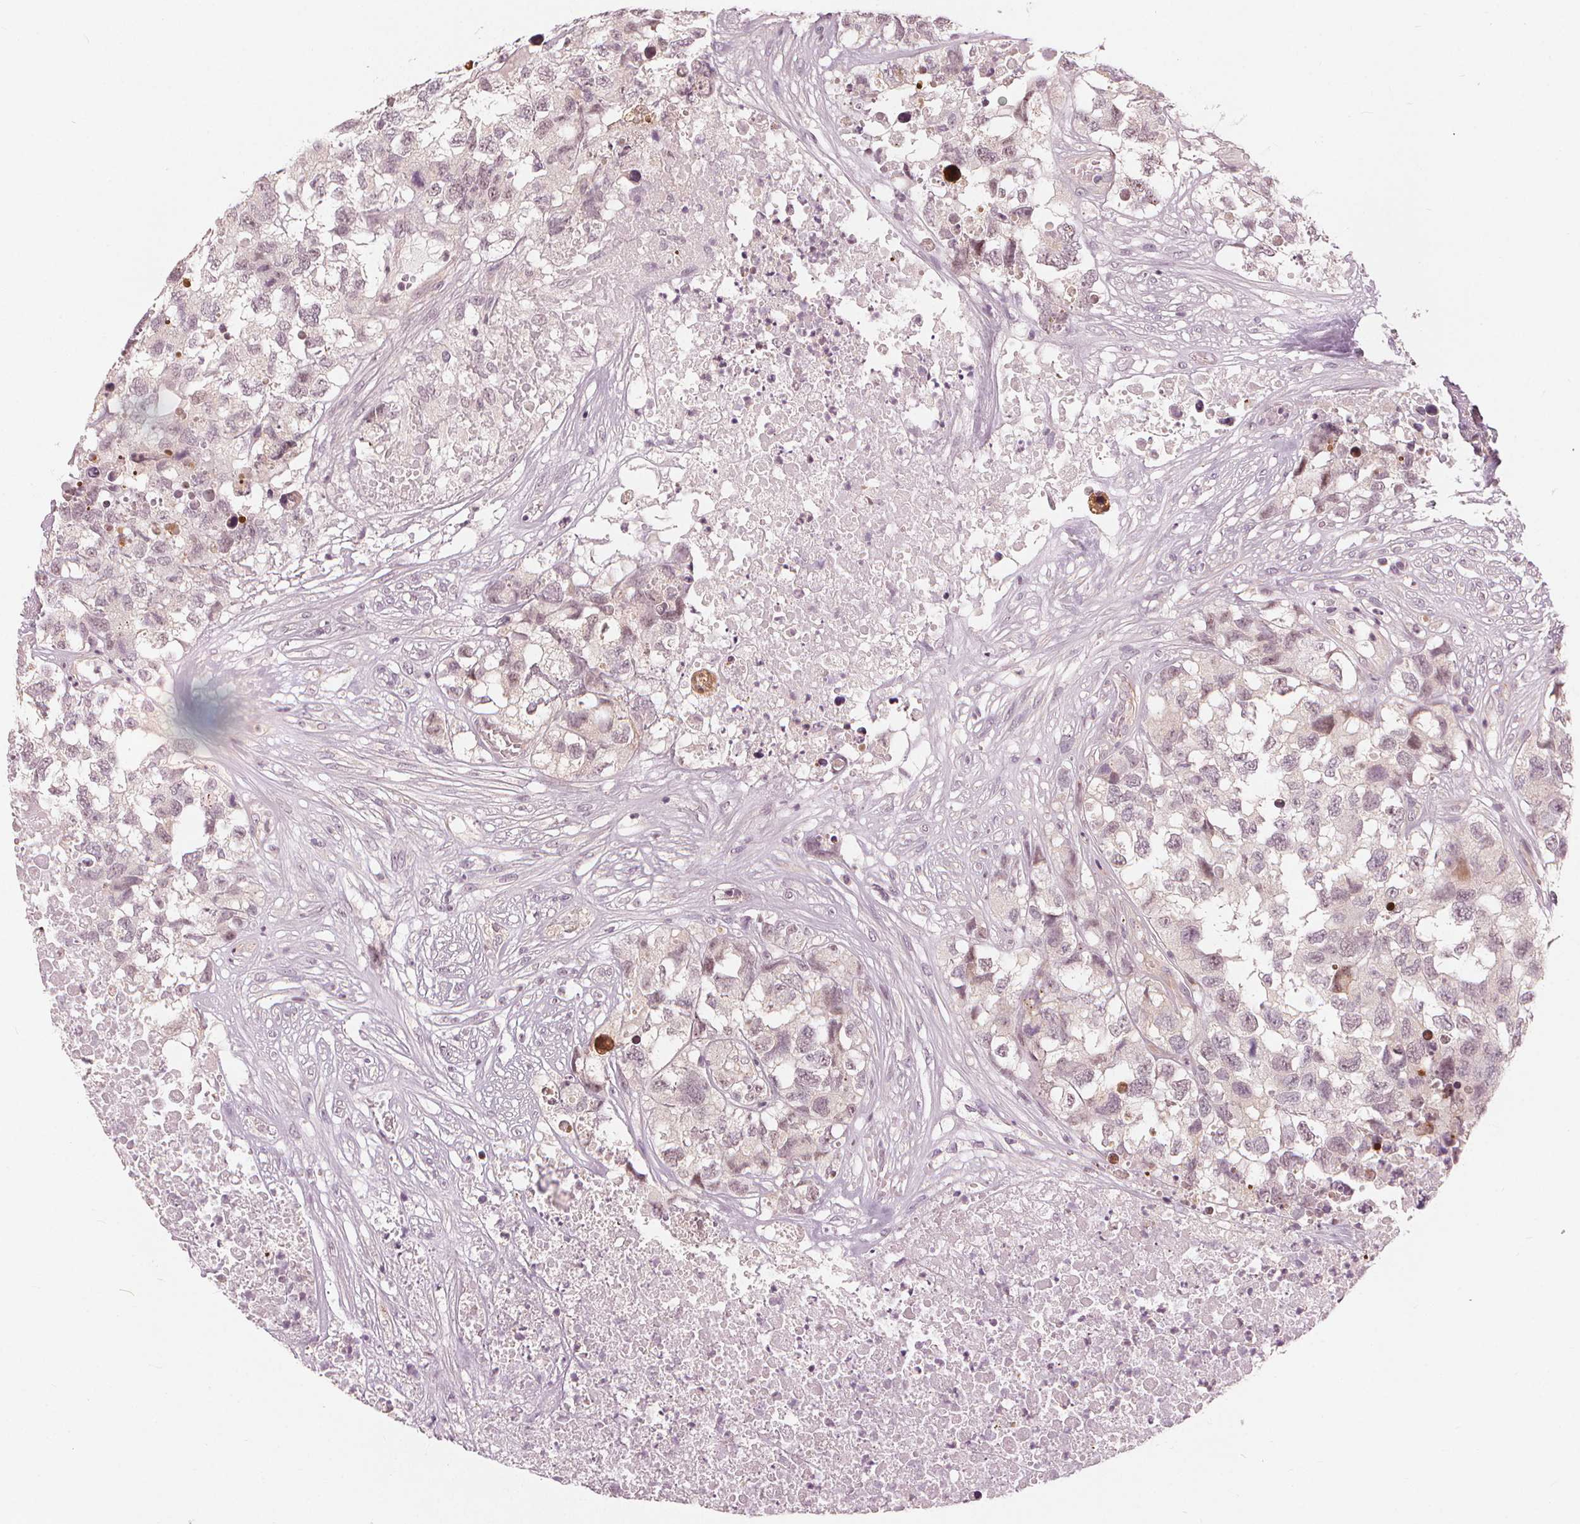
{"staining": {"intensity": "weak", "quantity": "<25%", "location": "nuclear"}, "tissue": "testis cancer", "cell_type": "Tumor cells", "image_type": "cancer", "snomed": [{"axis": "morphology", "description": "Carcinoma, Embryonal, NOS"}, {"axis": "topography", "description": "Testis"}], "caption": "A high-resolution photomicrograph shows immunohistochemistry staining of testis cancer (embryonal carcinoma), which exhibits no significant expression in tumor cells.", "gene": "SLC34A1", "patient": {"sex": "male", "age": 83}}